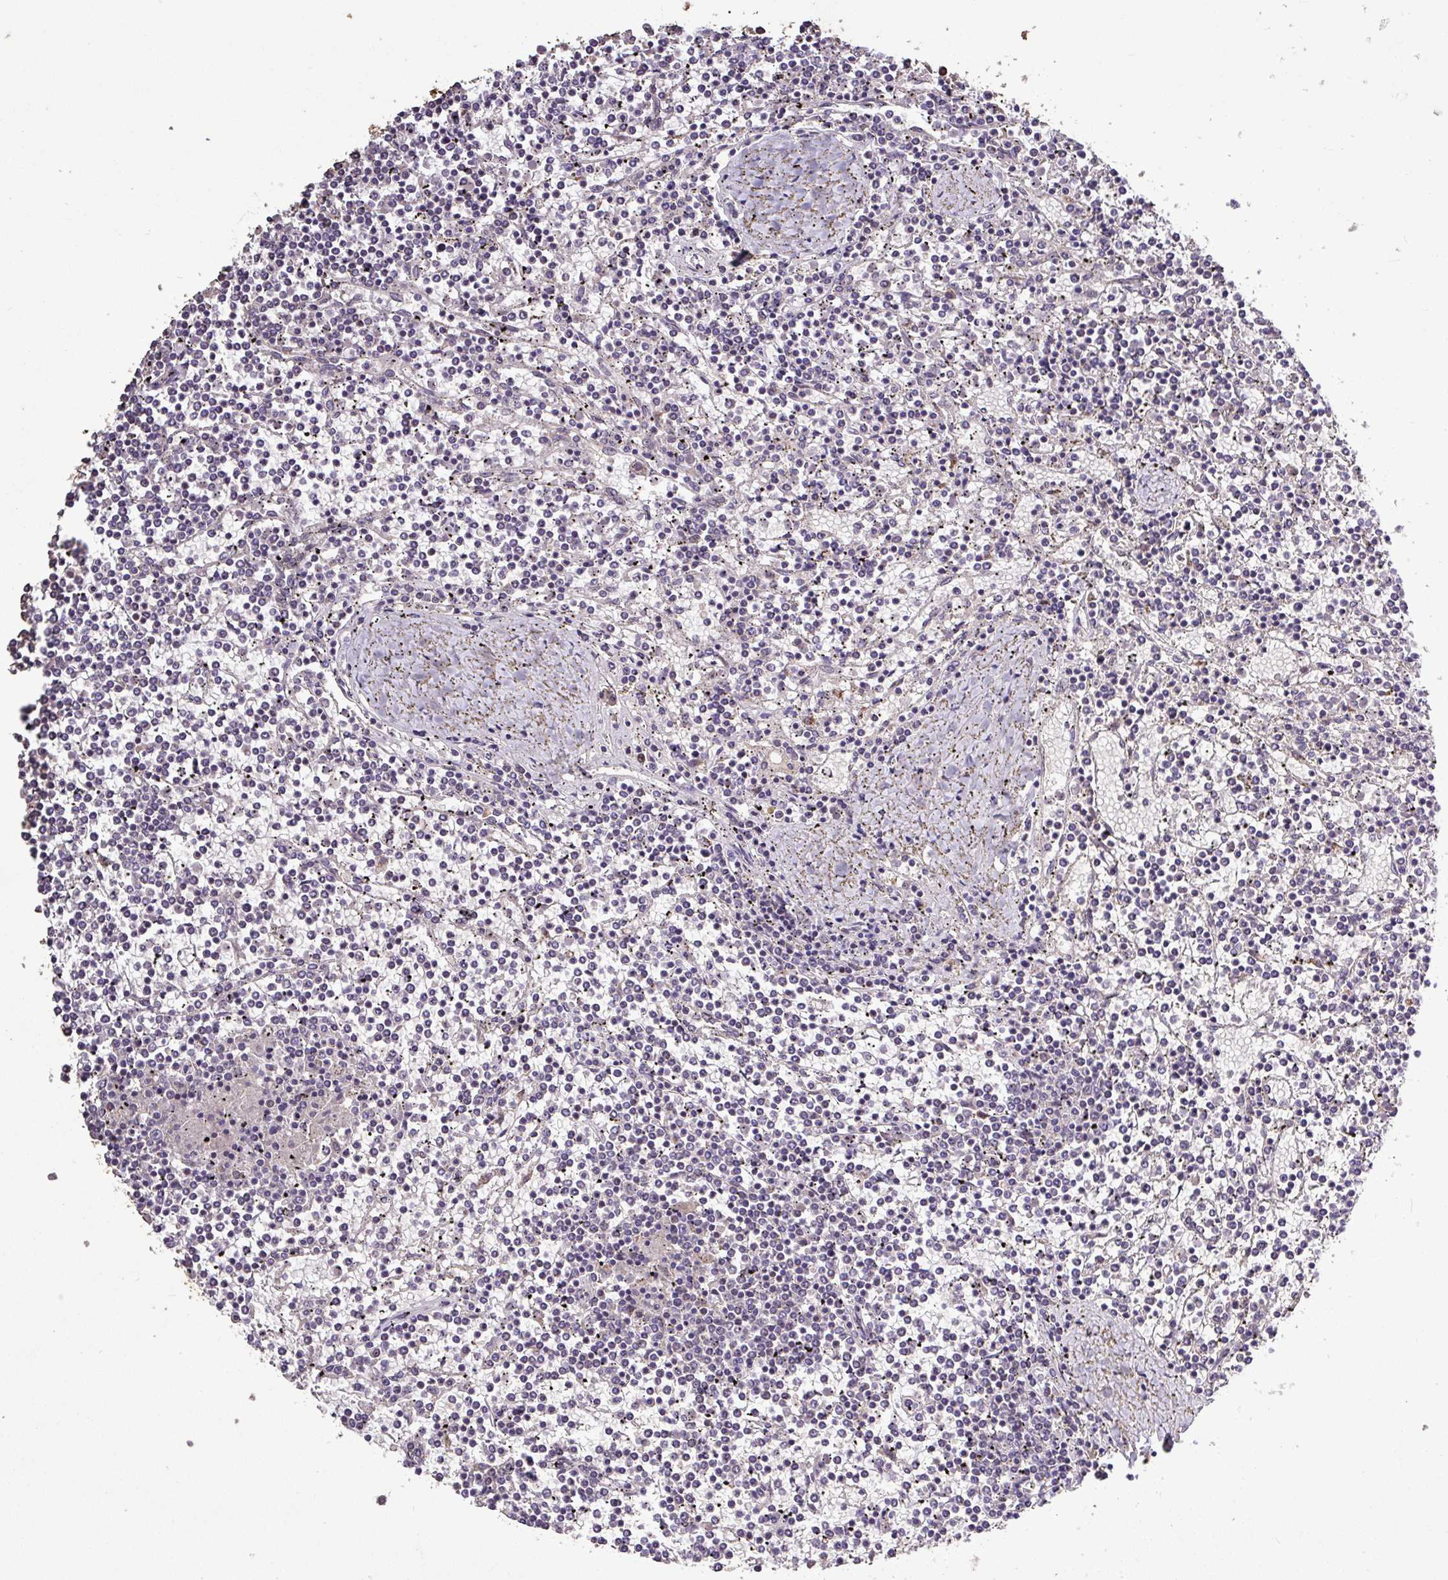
{"staining": {"intensity": "negative", "quantity": "none", "location": "none"}, "tissue": "lymphoma", "cell_type": "Tumor cells", "image_type": "cancer", "snomed": [{"axis": "morphology", "description": "Malignant lymphoma, non-Hodgkin's type, Low grade"}, {"axis": "topography", "description": "Spleen"}], "caption": "This is an immunohistochemistry (IHC) micrograph of human lymphoma. There is no staining in tumor cells.", "gene": "SKIC2", "patient": {"sex": "female", "age": 19}}